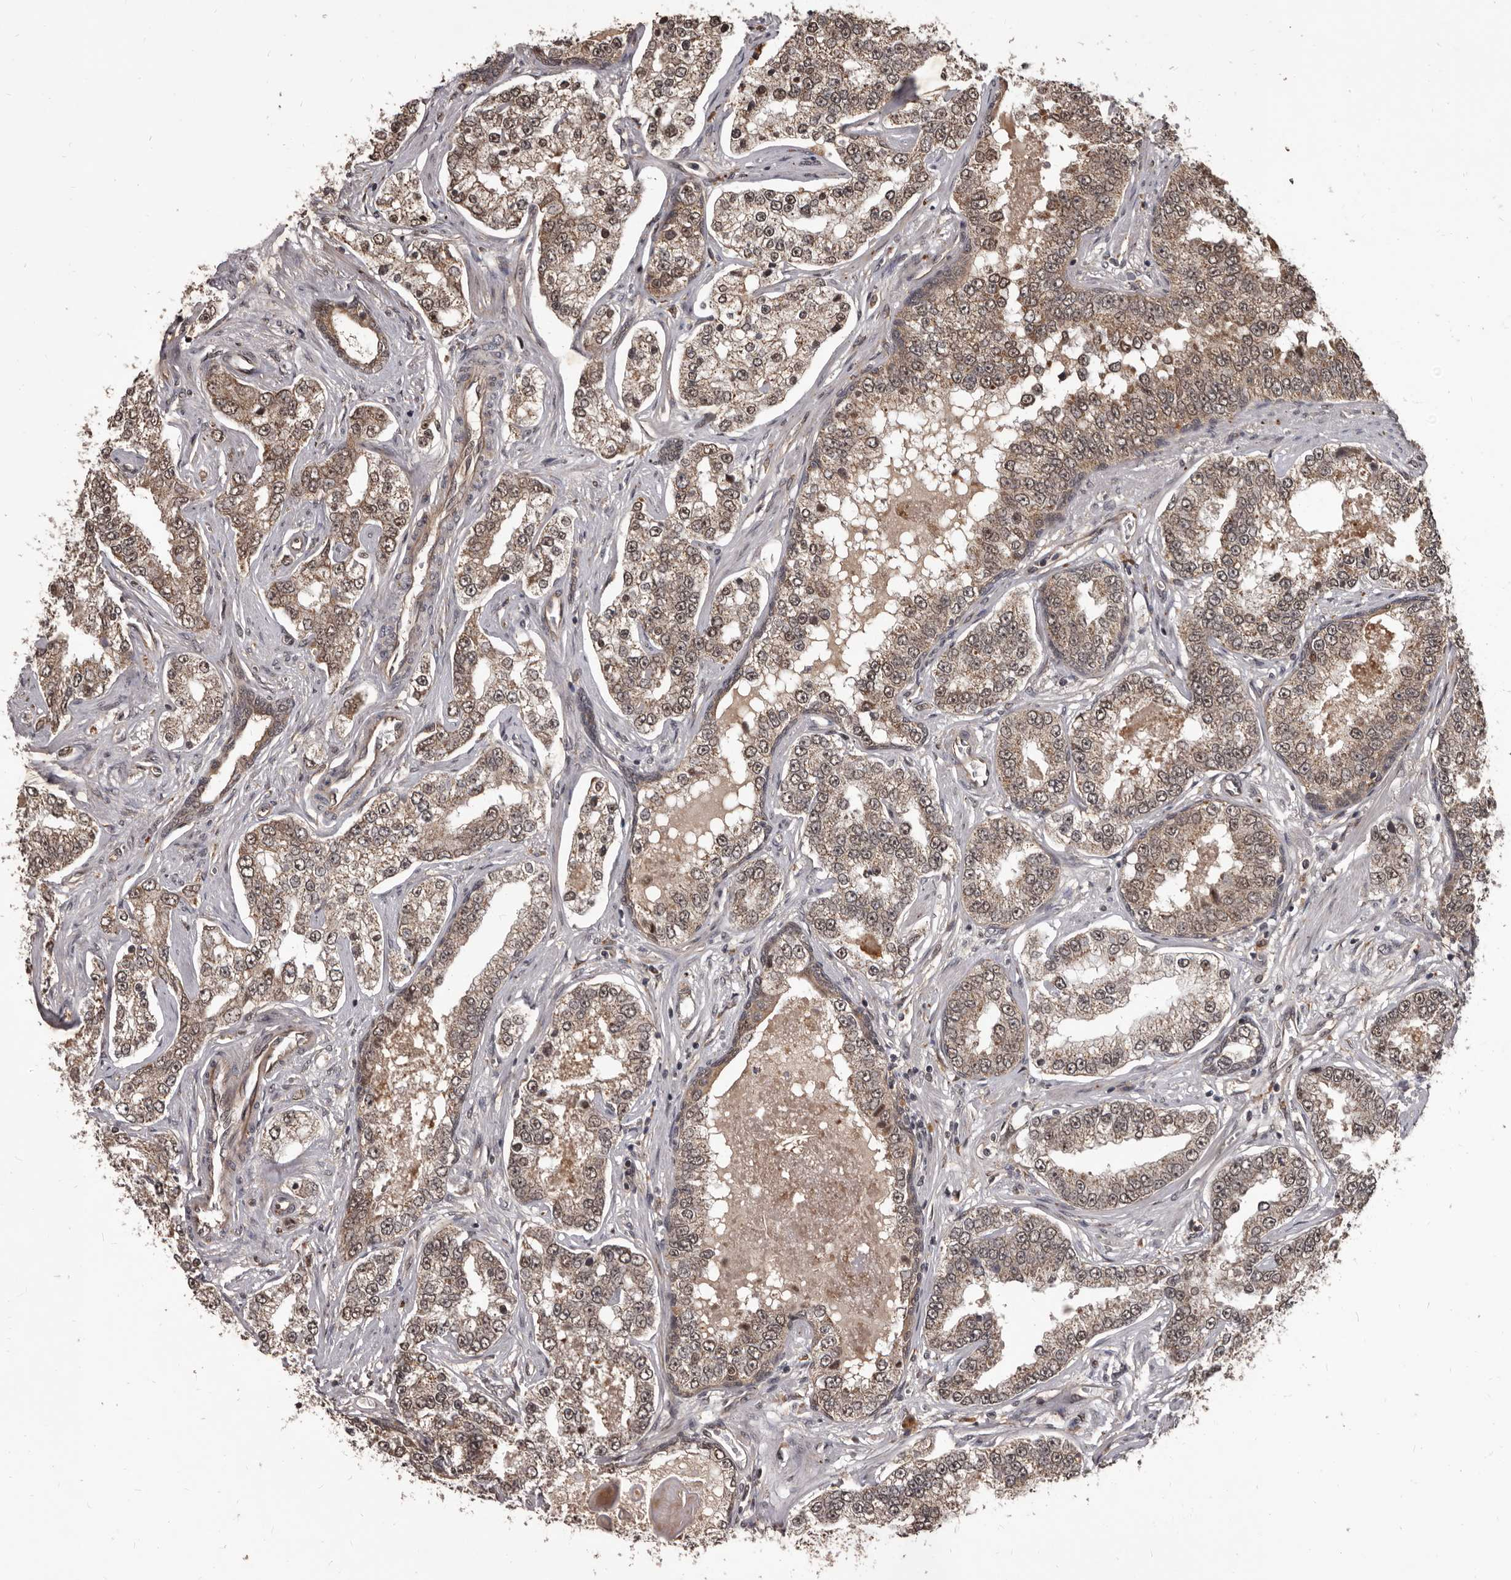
{"staining": {"intensity": "weak", "quantity": ">75%", "location": "cytoplasmic/membranous,nuclear"}, "tissue": "prostate cancer", "cell_type": "Tumor cells", "image_type": "cancer", "snomed": [{"axis": "morphology", "description": "Normal tissue, NOS"}, {"axis": "morphology", "description": "Adenocarcinoma, High grade"}, {"axis": "topography", "description": "Prostate"}], "caption": "Immunohistochemistry (IHC) staining of prostate adenocarcinoma (high-grade), which exhibits low levels of weak cytoplasmic/membranous and nuclear positivity in approximately >75% of tumor cells indicating weak cytoplasmic/membranous and nuclear protein staining. The staining was performed using DAB (brown) for protein detection and nuclei were counterstained in hematoxylin (blue).", "gene": "AHR", "patient": {"sex": "male", "age": 83}}